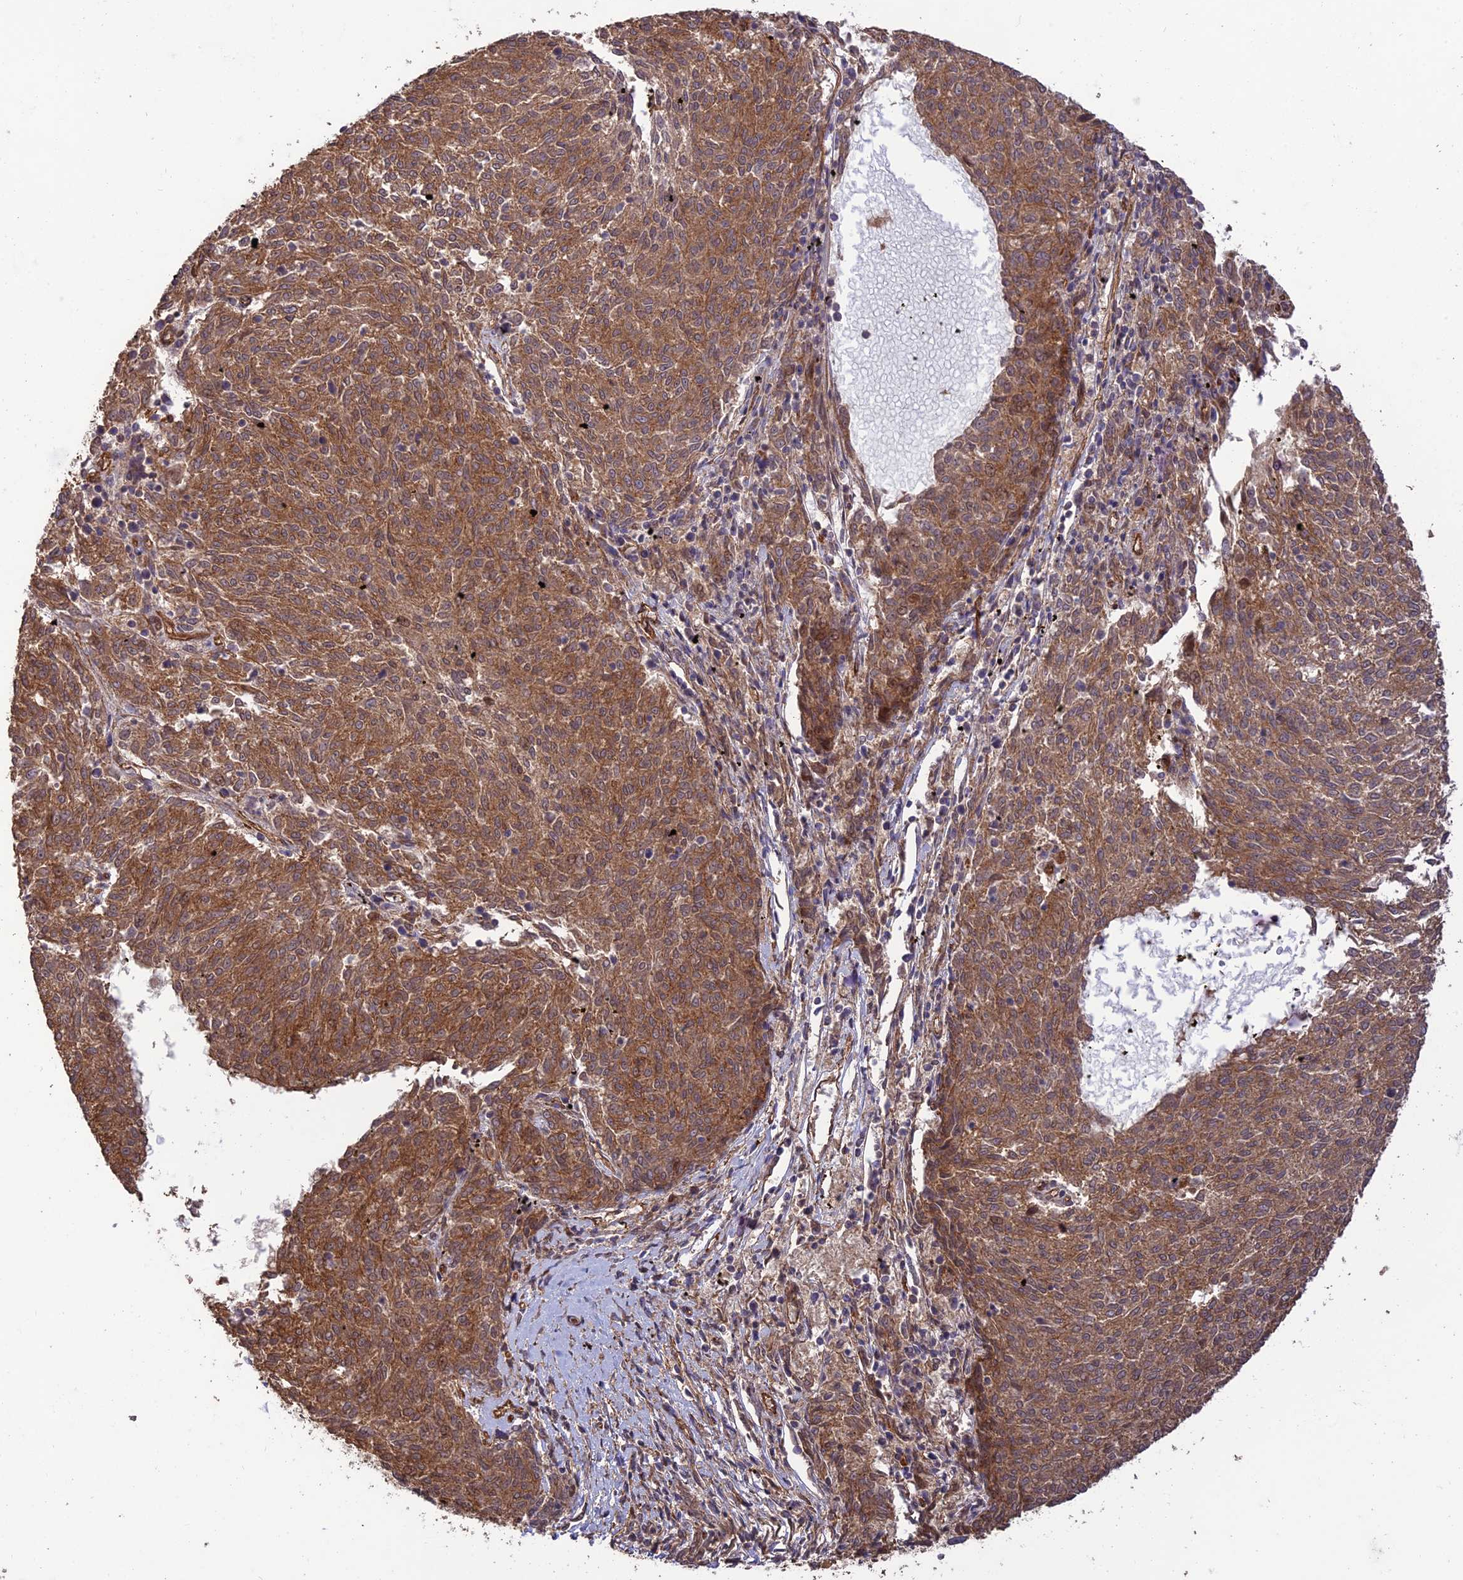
{"staining": {"intensity": "moderate", "quantity": ">75%", "location": "cytoplasmic/membranous"}, "tissue": "melanoma", "cell_type": "Tumor cells", "image_type": "cancer", "snomed": [{"axis": "morphology", "description": "Malignant melanoma, NOS"}, {"axis": "topography", "description": "Skin"}], "caption": "Immunohistochemical staining of melanoma reveals medium levels of moderate cytoplasmic/membranous protein staining in about >75% of tumor cells. Nuclei are stained in blue.", "gene": "HOMER2", "patient": {"sex": "female", "age": 72}}